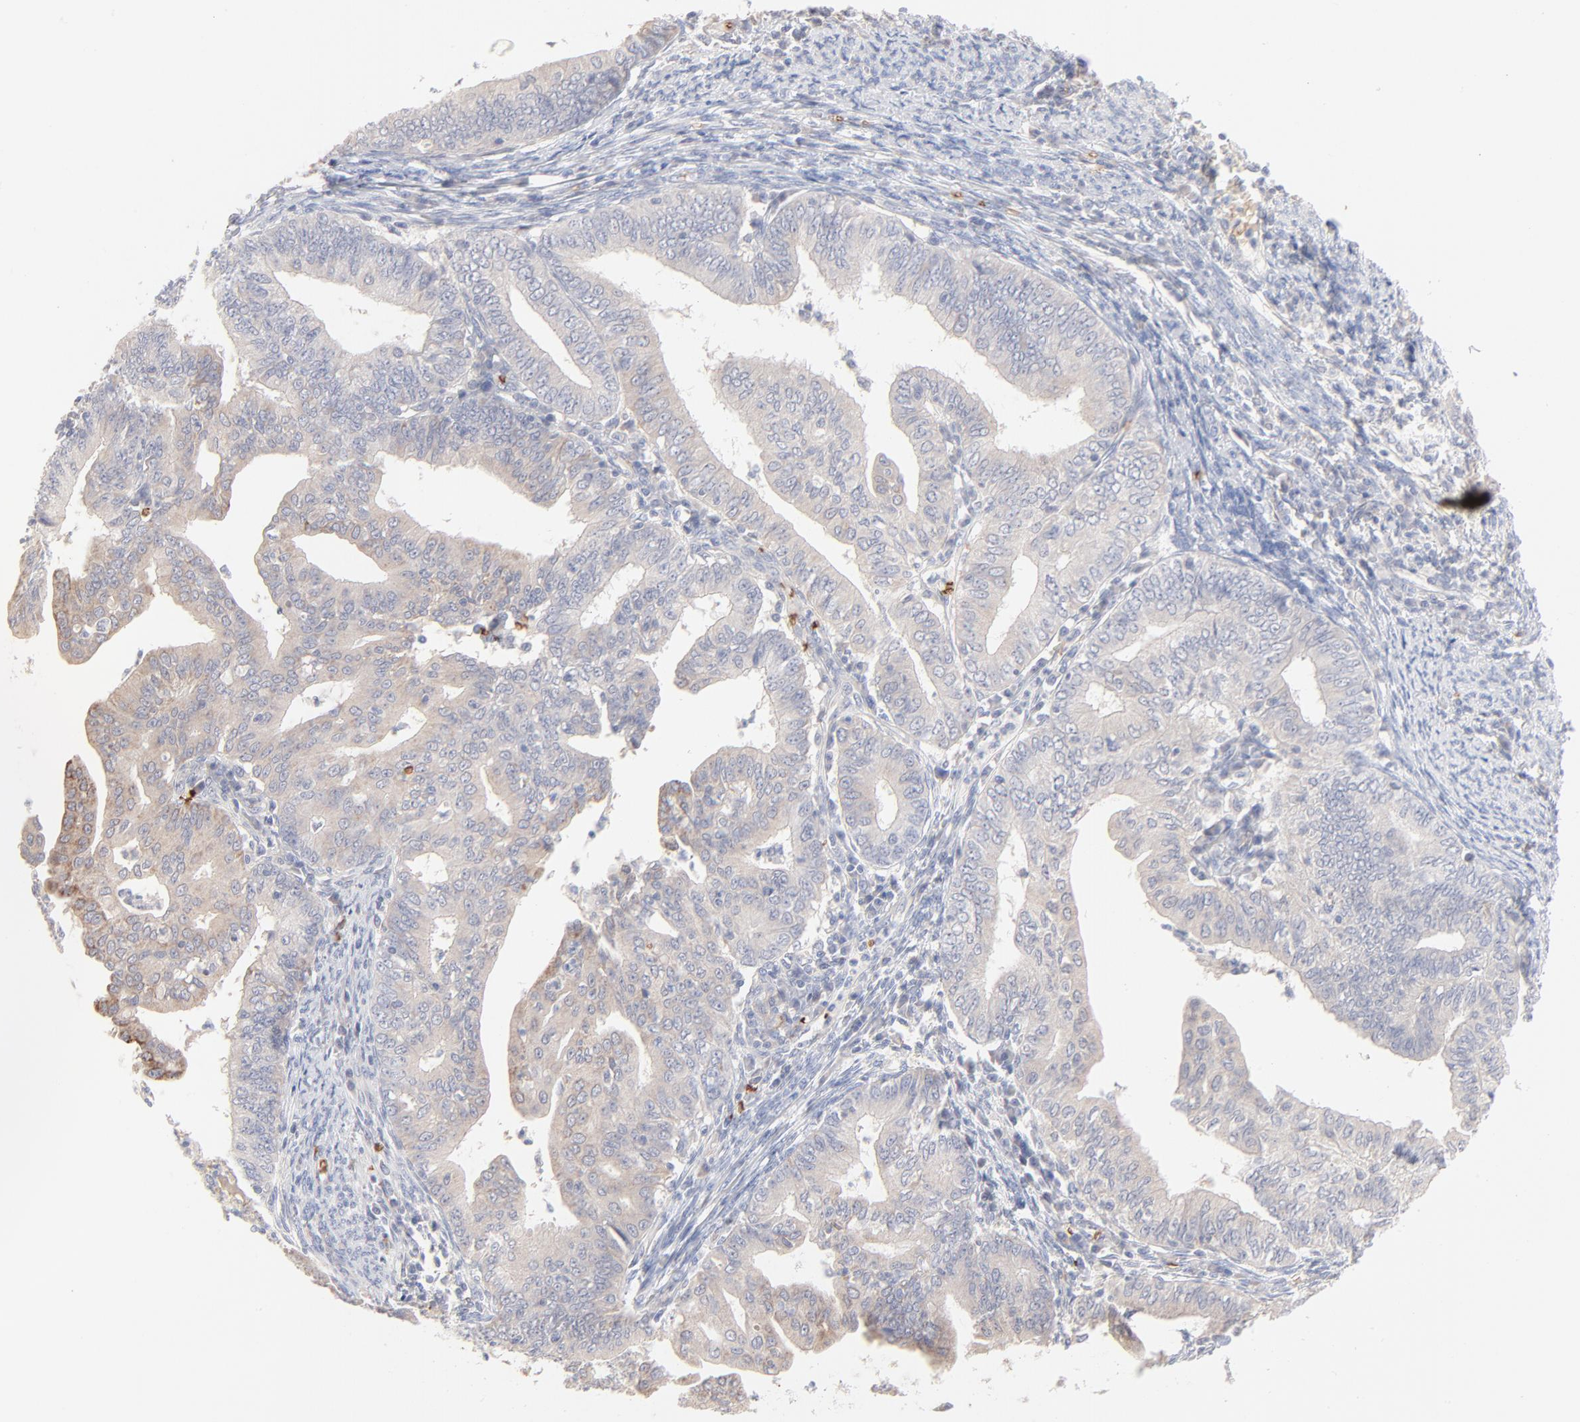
{"staining": {"intensity": "negative", "quantity": "none", "location": "none"}, "tissue": "endometrial cancer", "cell_type": "Tumor cells", "image_type": "cancer", "snomed": [{"axis": "morphology", "description": "Adenocarcinoma, NOS"}, {"axis": "topography", "description": "Endometrium"}], "caption": "Immunohistochemistry histopathology image of neoplastic tissue: human endometrial cancer (adenocarcinoma) stained with DAB (3,3'-diaminobenzidine) exhibits no significant protein expression in tumor cells.", "gene": "SPTB", "patient": {"sex": "female", "age": 66}}